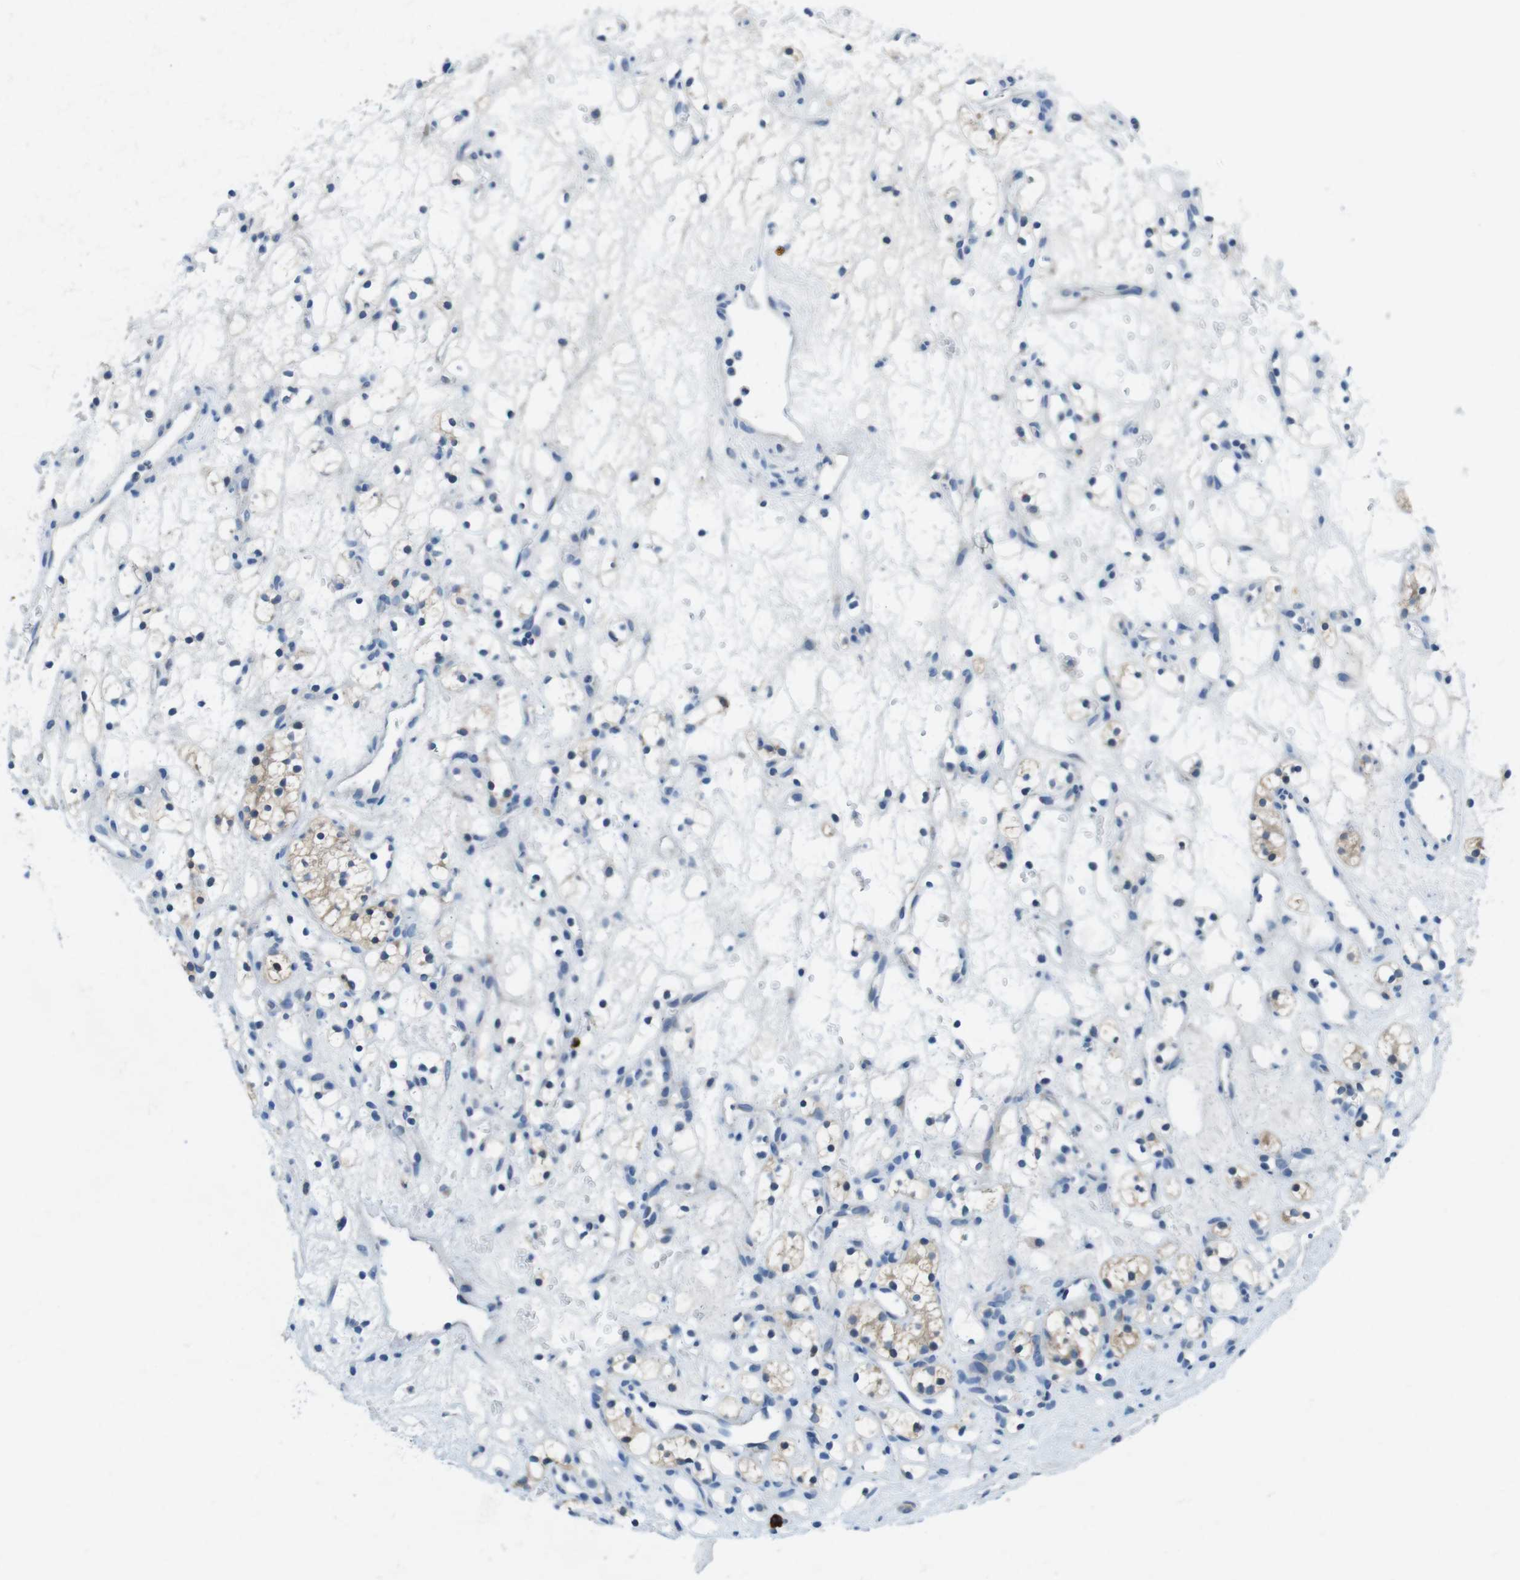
{"staining": {"intensity": "negative", "quantity": "none", "location": "none"}, "tissue": "renal cancer", "cell_type": "Tumor cells", "image_type": "cancer", "snomed": [{"axis": "morphology", "description": "Adenocarcinoma, NOS"}, {"axis": "topography", "description": "Kidney"}], "caption": "This is an IHC image of renal adenocarcinoma. There is no expression in tumor cells.", "gene": "SLC35A3", "patient": {"sex": "female", "age": 60}}